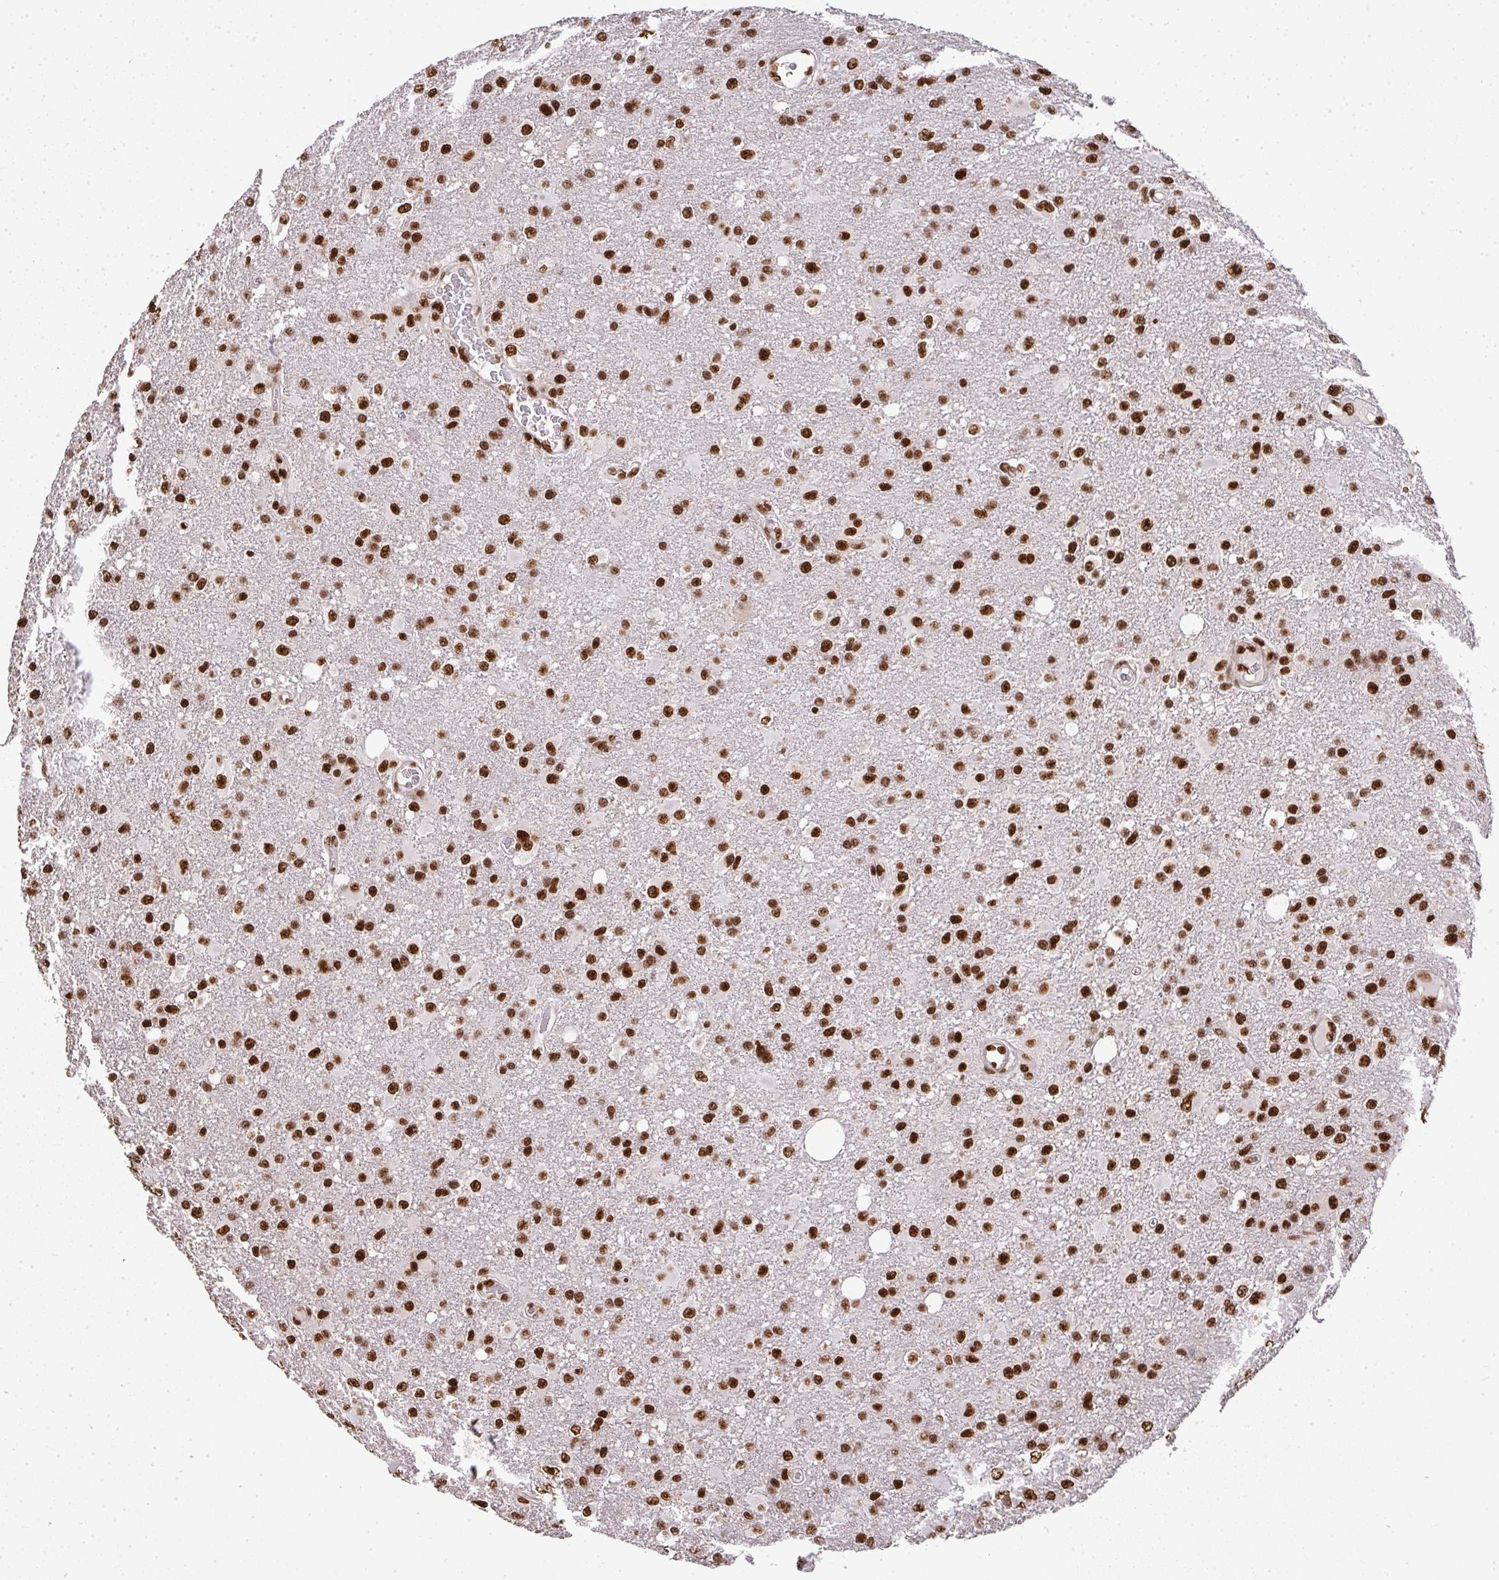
{"staining": {"intensity": "strong", "quantity": ">75%", "location": "nuclear"}, "tissue": "glioma", "cell_type": "Tumor cells", "image_type": "cancer", "snomed": [{"axis": "morphology", "description": "Glioma, malignant, High grade"}, {"axis": "topography", "description": "Brain"}], "caption": "This is a micrograph of immunohistochemistry staining of glioma, which shows strong expression in the nuclear of tumor cells.", "gene": "U2AF1", "patient": {"sex": "male", "age": 53}}